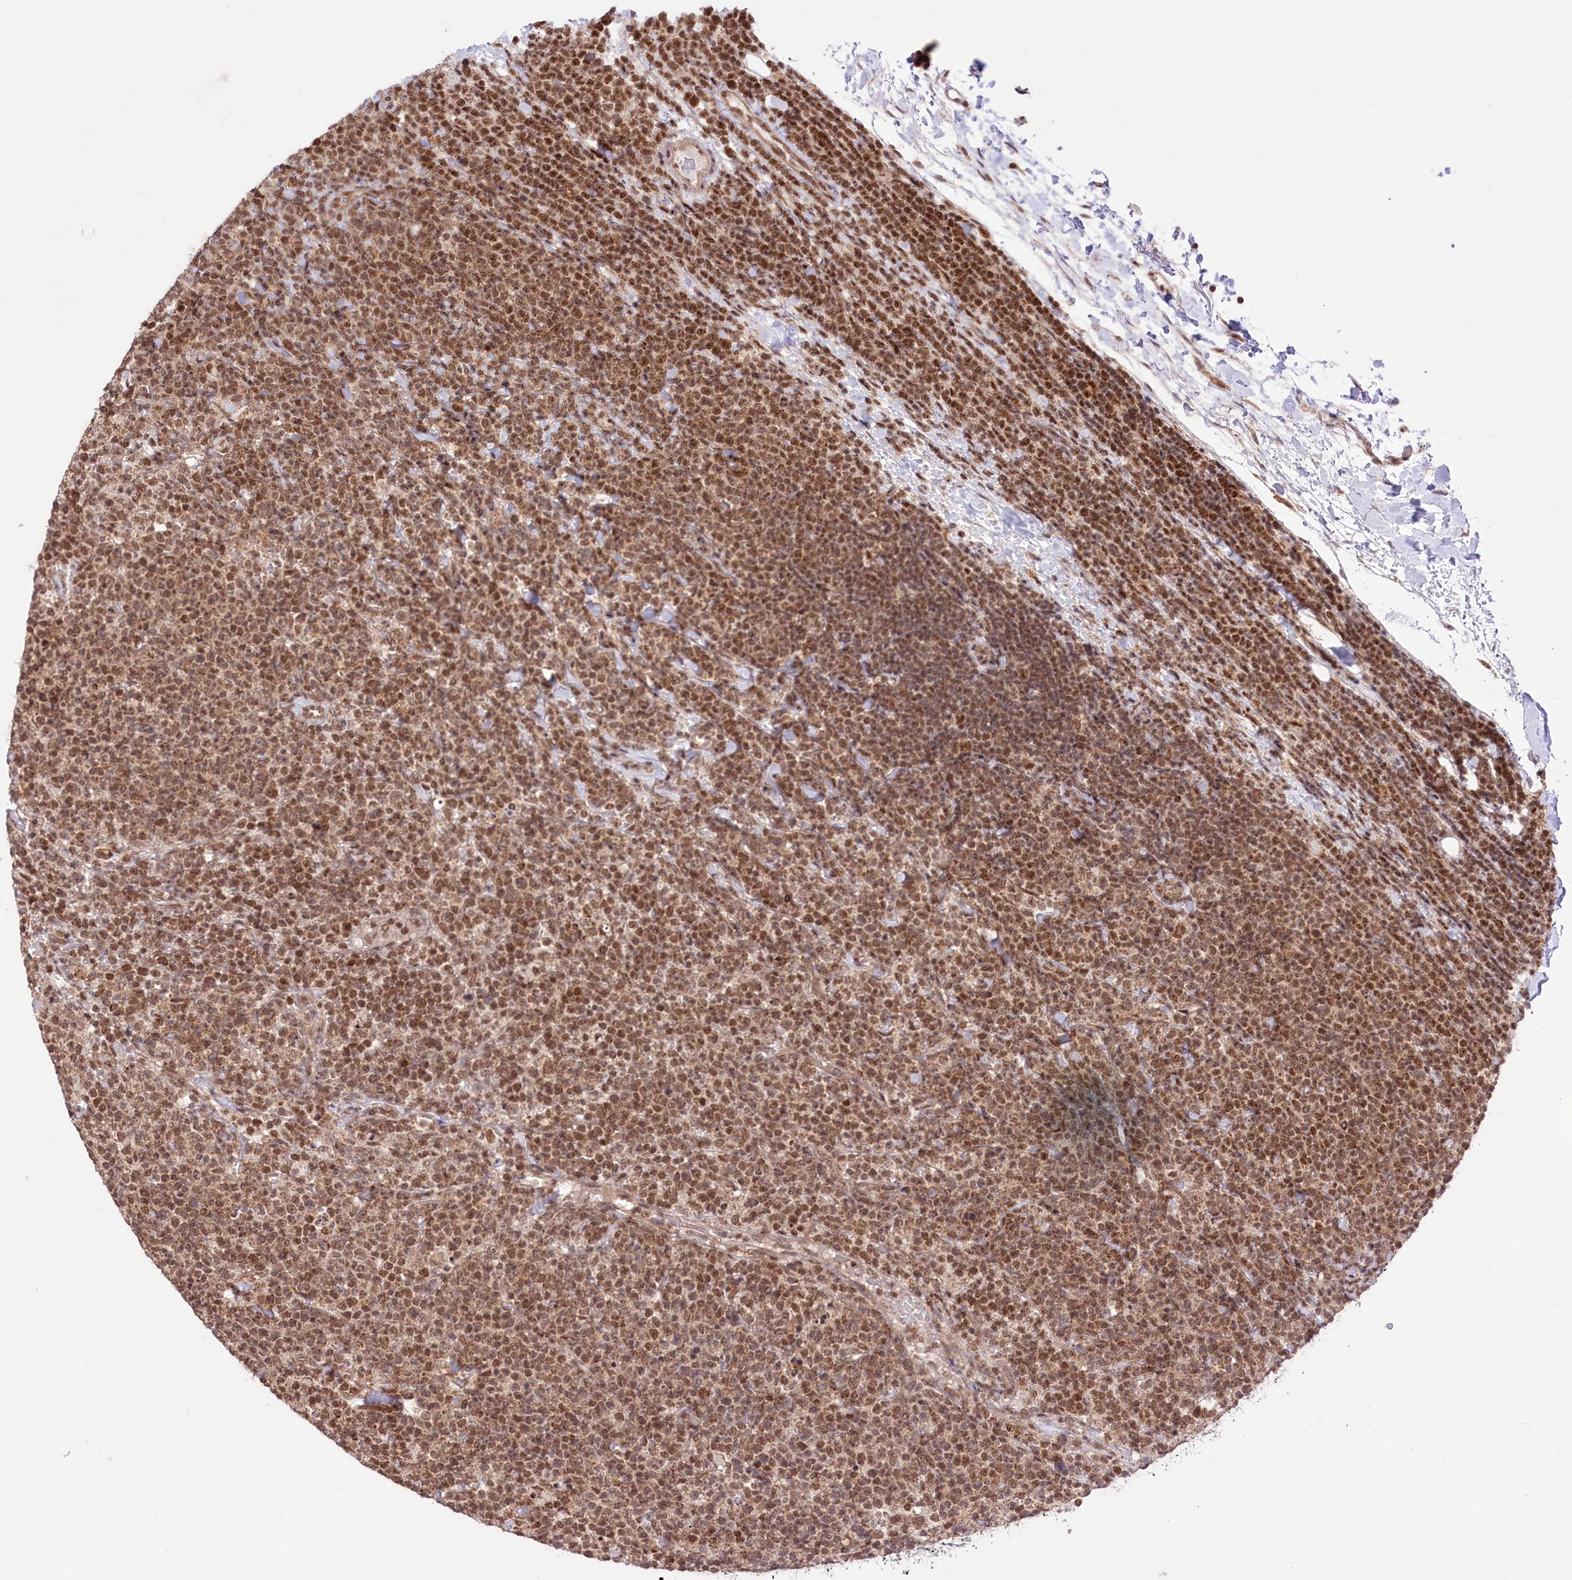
{"staining": {"intensity": "moderate", "quantity": ">75%", "location": "nuclear"}, "tissue": "lymphoma", "cell_type": "Tumor cells", "image_type": "cancer", "snomed": [{"axis": "morphology", "description": "Malignant lymphoma, non-Hodgkin's type, High grade"}, {"axis": "topography", "description": "Lymph node"}], "caption": "Lymphoma stained with a protein marker demonstrates moderate staining in tumor cells.", "gene": "ZMAT2", "patient": {"sex": "male", "age": 61}}